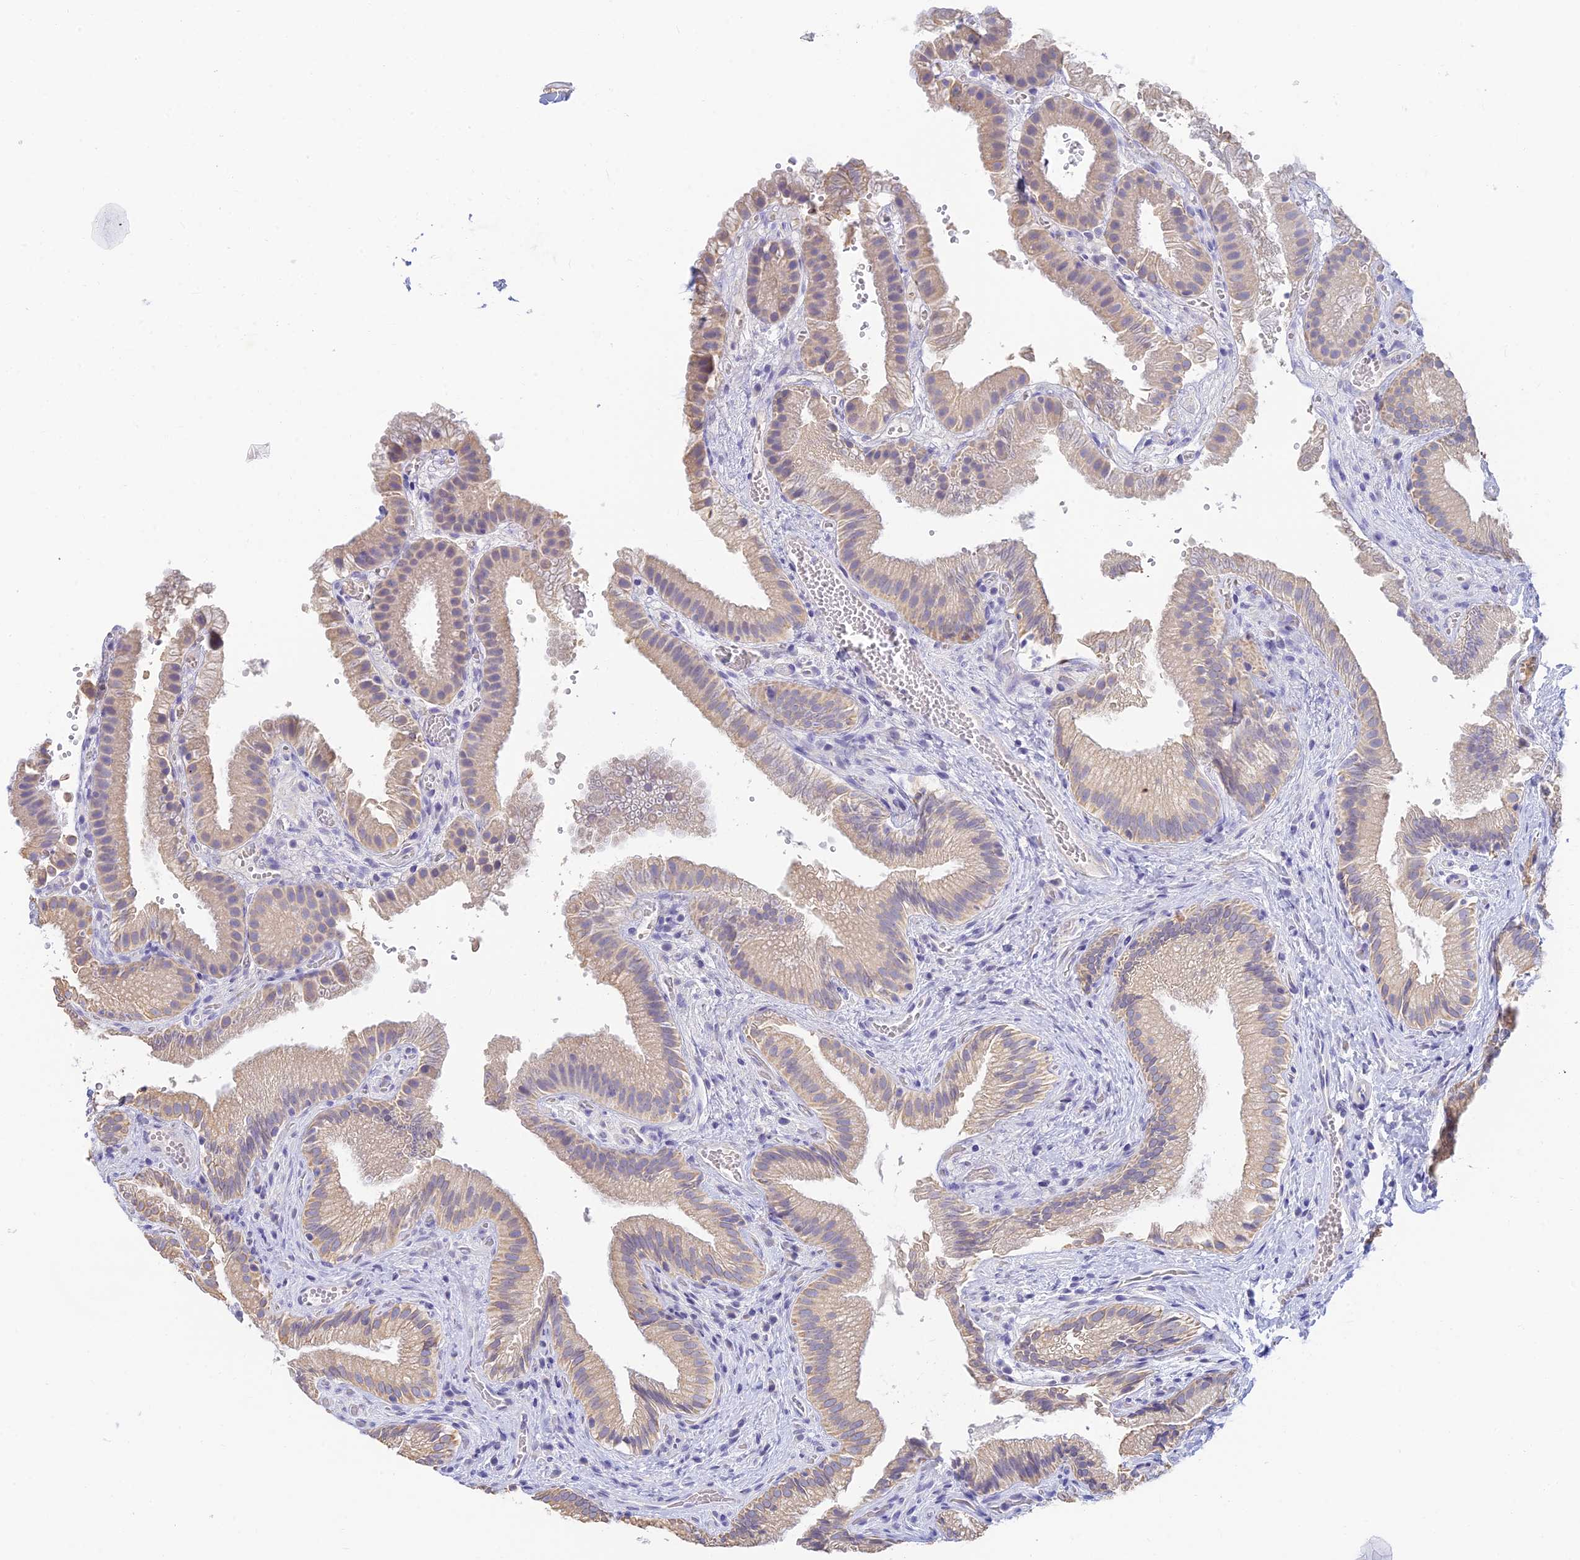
{"staining": {"intensity": "weak", "quantity": "25%-75%", "location": "cytoplasmic/membranous"}, "tissue": "gallbladder", "cell_type": "Glandular cells", "image_type": "normal", "snomed": [{"axis": "morphology", "description": "Normal tissue, NOS"}, {"axis": "topography", "description": "Gallbladder"}], "caption": "The histopathology image displays immunohistochemical staining of unremarkable gallbladder. There is weak cytoplasmic/membranous positivity is seen in about 25%-75% of glandular cells.", "gene": "INTS13", "patient": {"sex": "female", "age": 30}}